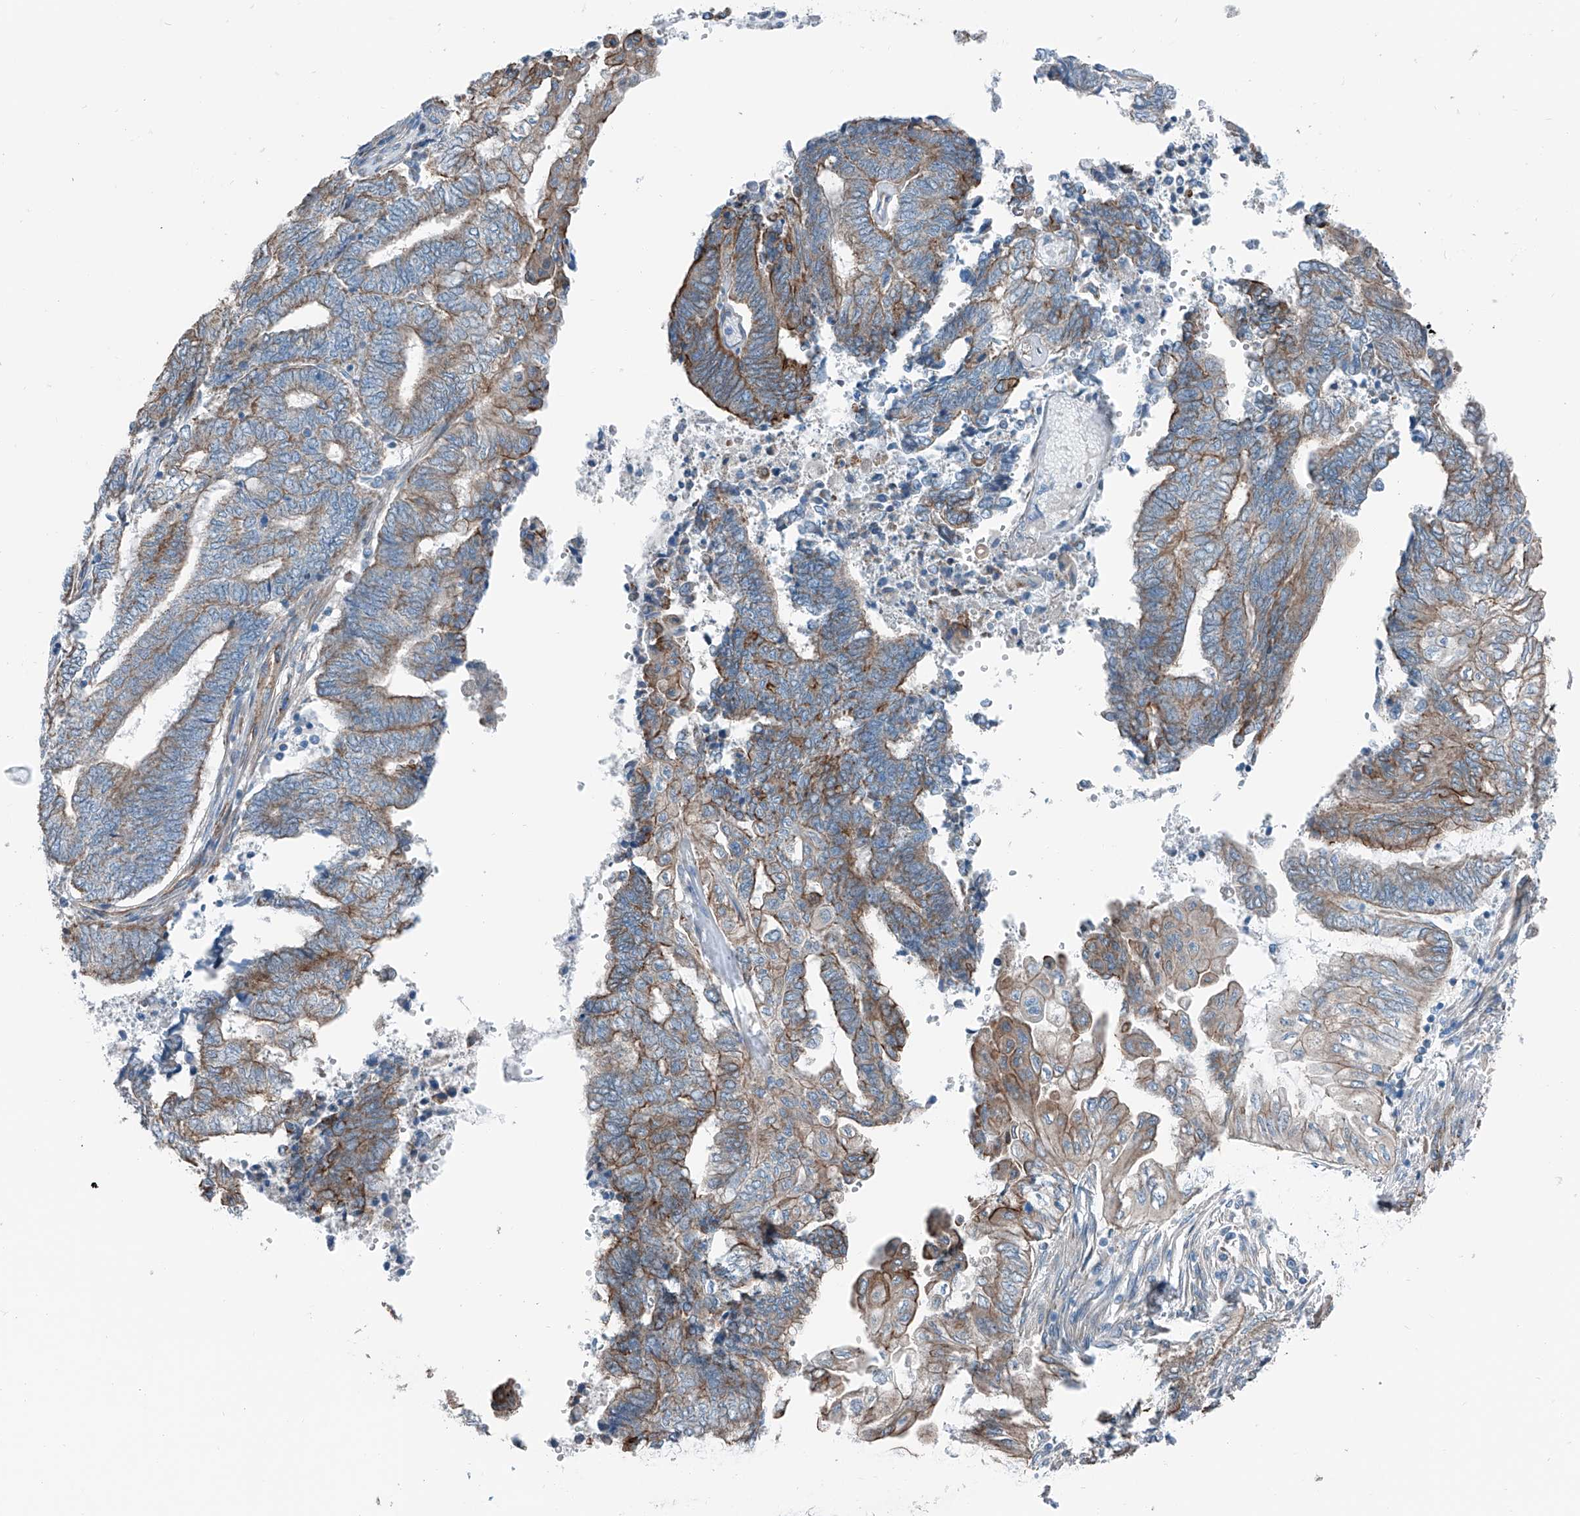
{"staining": {"intensity": "moderate", "quantity": "25%-75%", "location": "cytoplasmic/membranous"}, "tissue": "endometrial cancer", "cell_type": "Tumor cells", "image_type": "cancer", "snomed": [{"axis": "morphology", "description": "Adenocarcinoma, NOS"}, {"axis": "topography", "description": "Uterus"}, {"axis": "topography", "description": "Endometrium"}], "caption": "Adenocarcinoma (endometrial) was stained to show a protein in brown. There is medium levels of moderate cytoplasmic/membranous positivity in about 25%-75% of tumor cells. The staining was performed using DAB (3,3'-diaminobenzidine), with brown indicating positive protein expression. Nuclei are stained blue with hematoxylin.", "gene": "THEMIS2", "patient": {"sex": "female", "age": 70}}